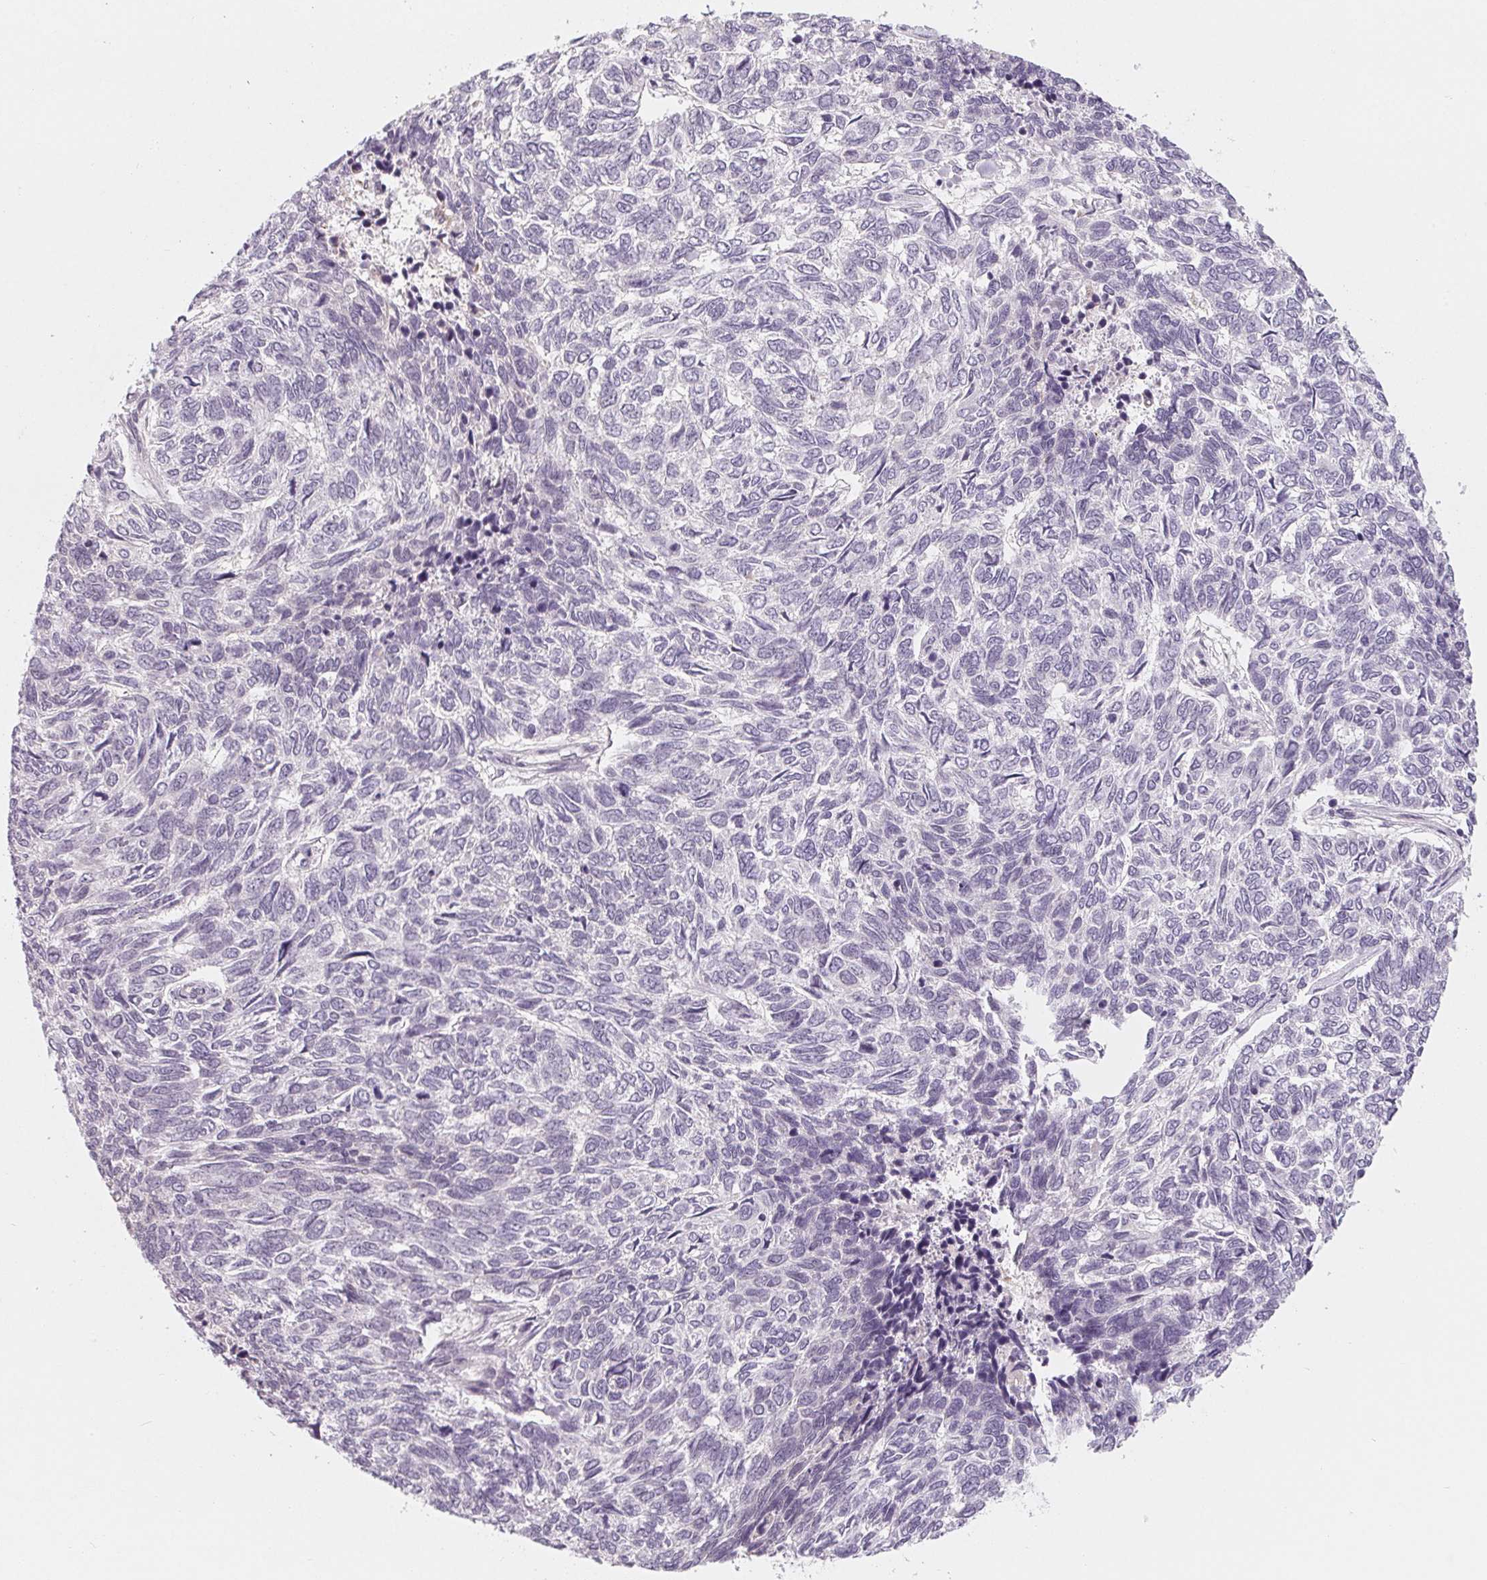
{"staining": {"intensity": "negative", "quantity": "none", "location": "none"}, "tissue": "skin cancer", "cell_type": "Tumor cells", "image_type": "cancer", "snomed": [{"axis": "morphology", "description": "Basal cell carcinoma"}, {"axis": "topography", "description": "Skin"}], "caption": "Photomicrograph shows no significant protein positivity in tumor cells of skin cancer (basal cell carcinoma). (DAB (3,3'-diaminobenzidine) immunohistochemistry, high magnification).", "gene": "CFC1", "patient": {"sex": "female", "age": 65}}